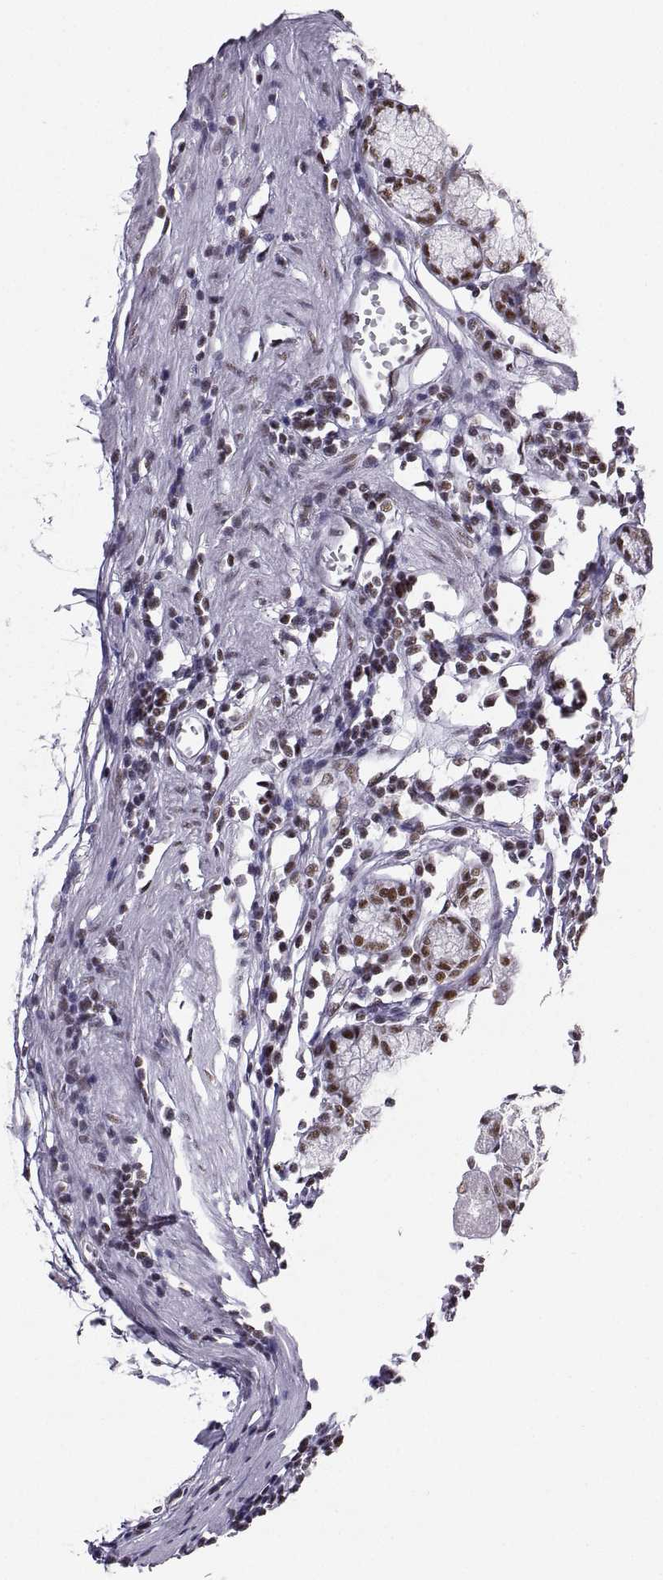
{"staining": {"intensity": "moderate", "quantity": ">75%", "location": "nuclear"}, "tissue": "stomach", "cell_type": "Glandular cells", "image_type": "normal", "snomed": [{"axis": "morphology", "description": "Normal tissue, NOS"}, {"axis": "topography", "description": "Stomach"}], "caption": "High-magnification brightfield microscopy of unremarkable stomach stained with DAB (3,3'-diaminobenzidine) (brown) and counterstained with hematoxylin (blue). glandular cells exhibit moderate nuclear expression is appreciated in about>75% of cells.", "gene": "SNRPB2", "patient": {"sex": "male", "age": 55}}